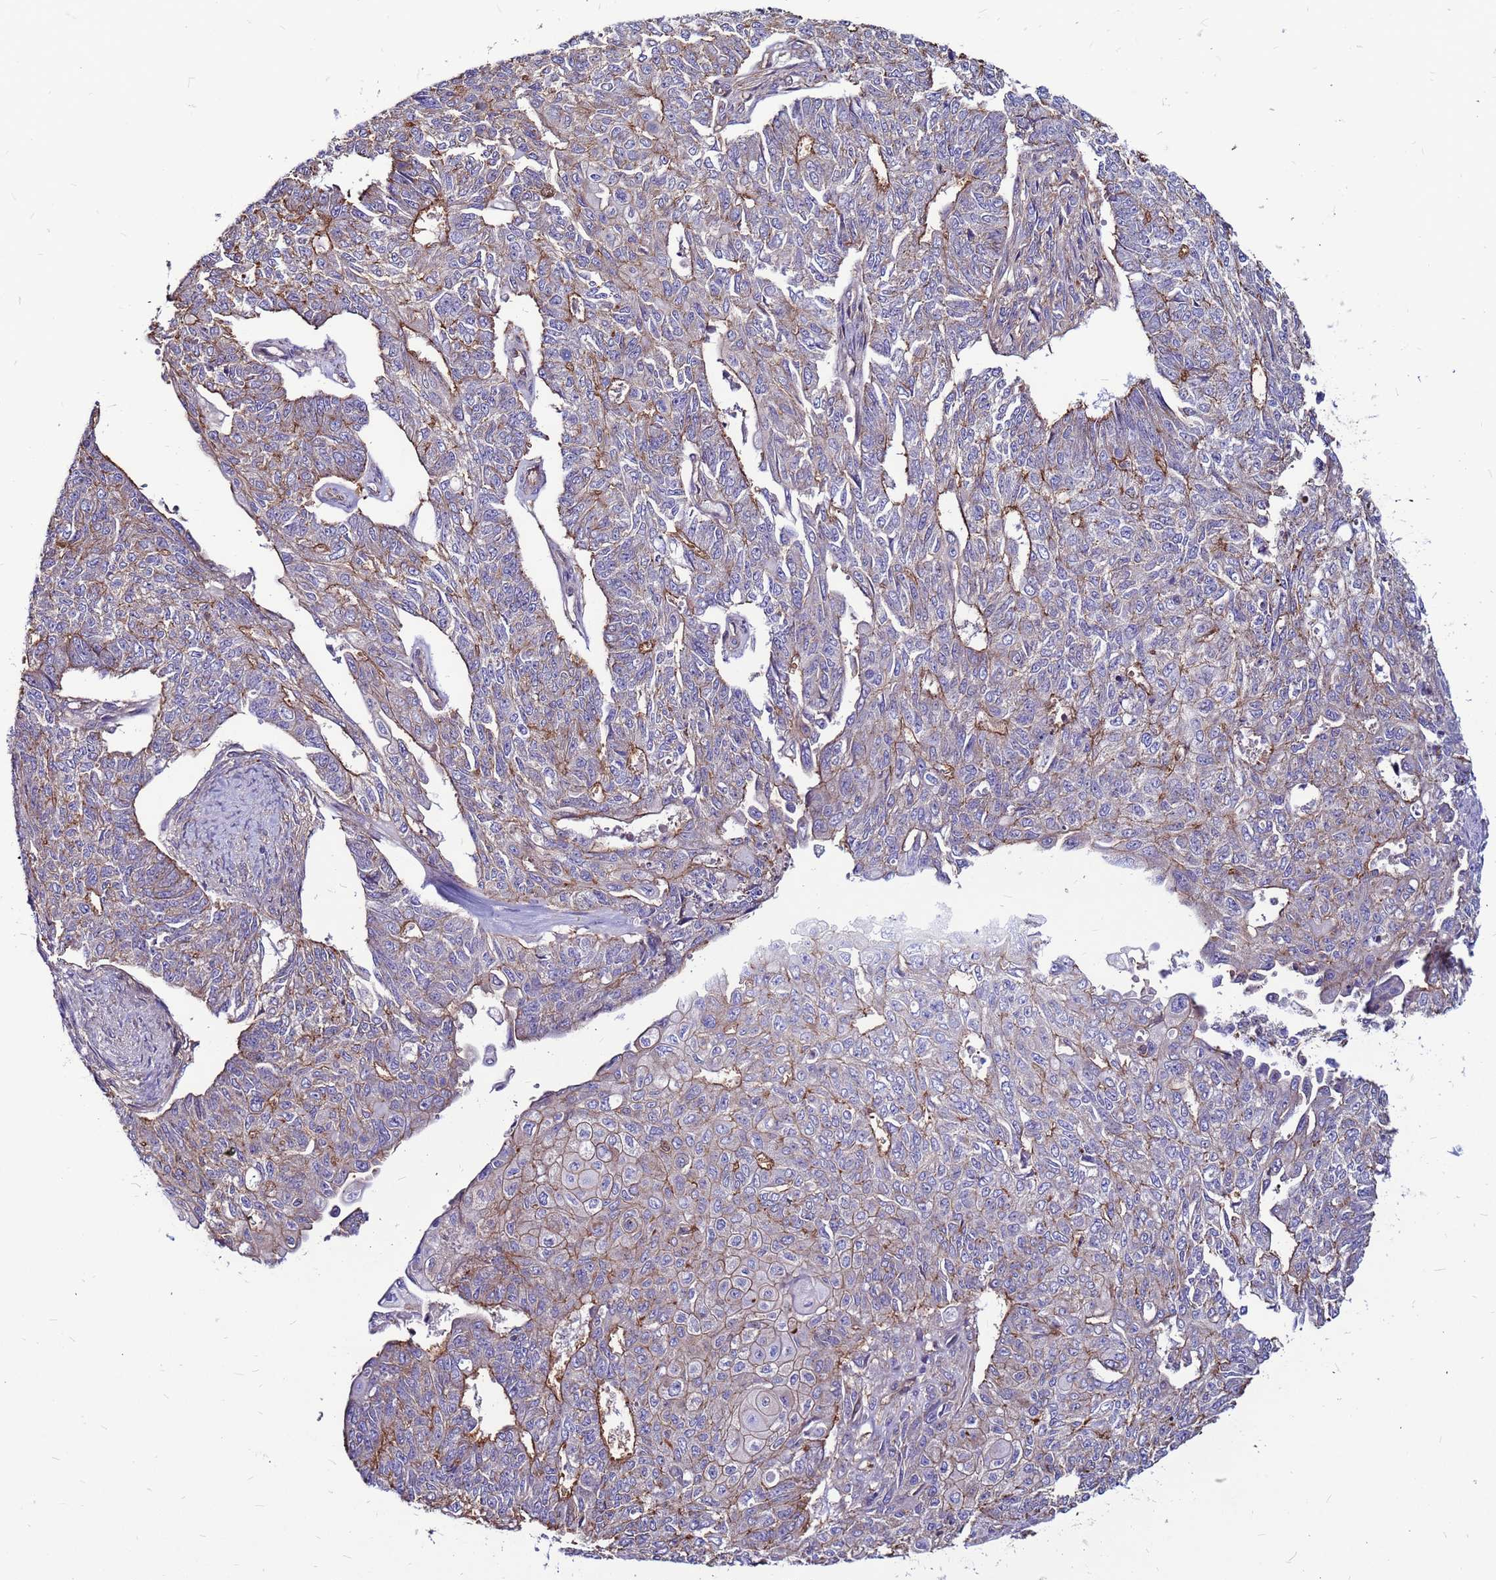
{"staining": {"intensity": "moderate", "quantity": "<25%", "location": "cytoplasmic/membranous"}, "tissue": "endometrial cancer", "cell_type": "Tumor cells", "image_type": "cancer", "snomed": [{"axis": "morphology", "description": "Adenocarcinoma, NOS"}, {"axis": "topography", "description": "Endometrium"}], "caption": "Immunohistochemical staining of endometrial cancer reveals low levels of moderate cytoplasmic/membranous protein staining in about <25% of tumor cells.", "gene": "NRN1L", "patient": {"sex": "female", "age": 32}}